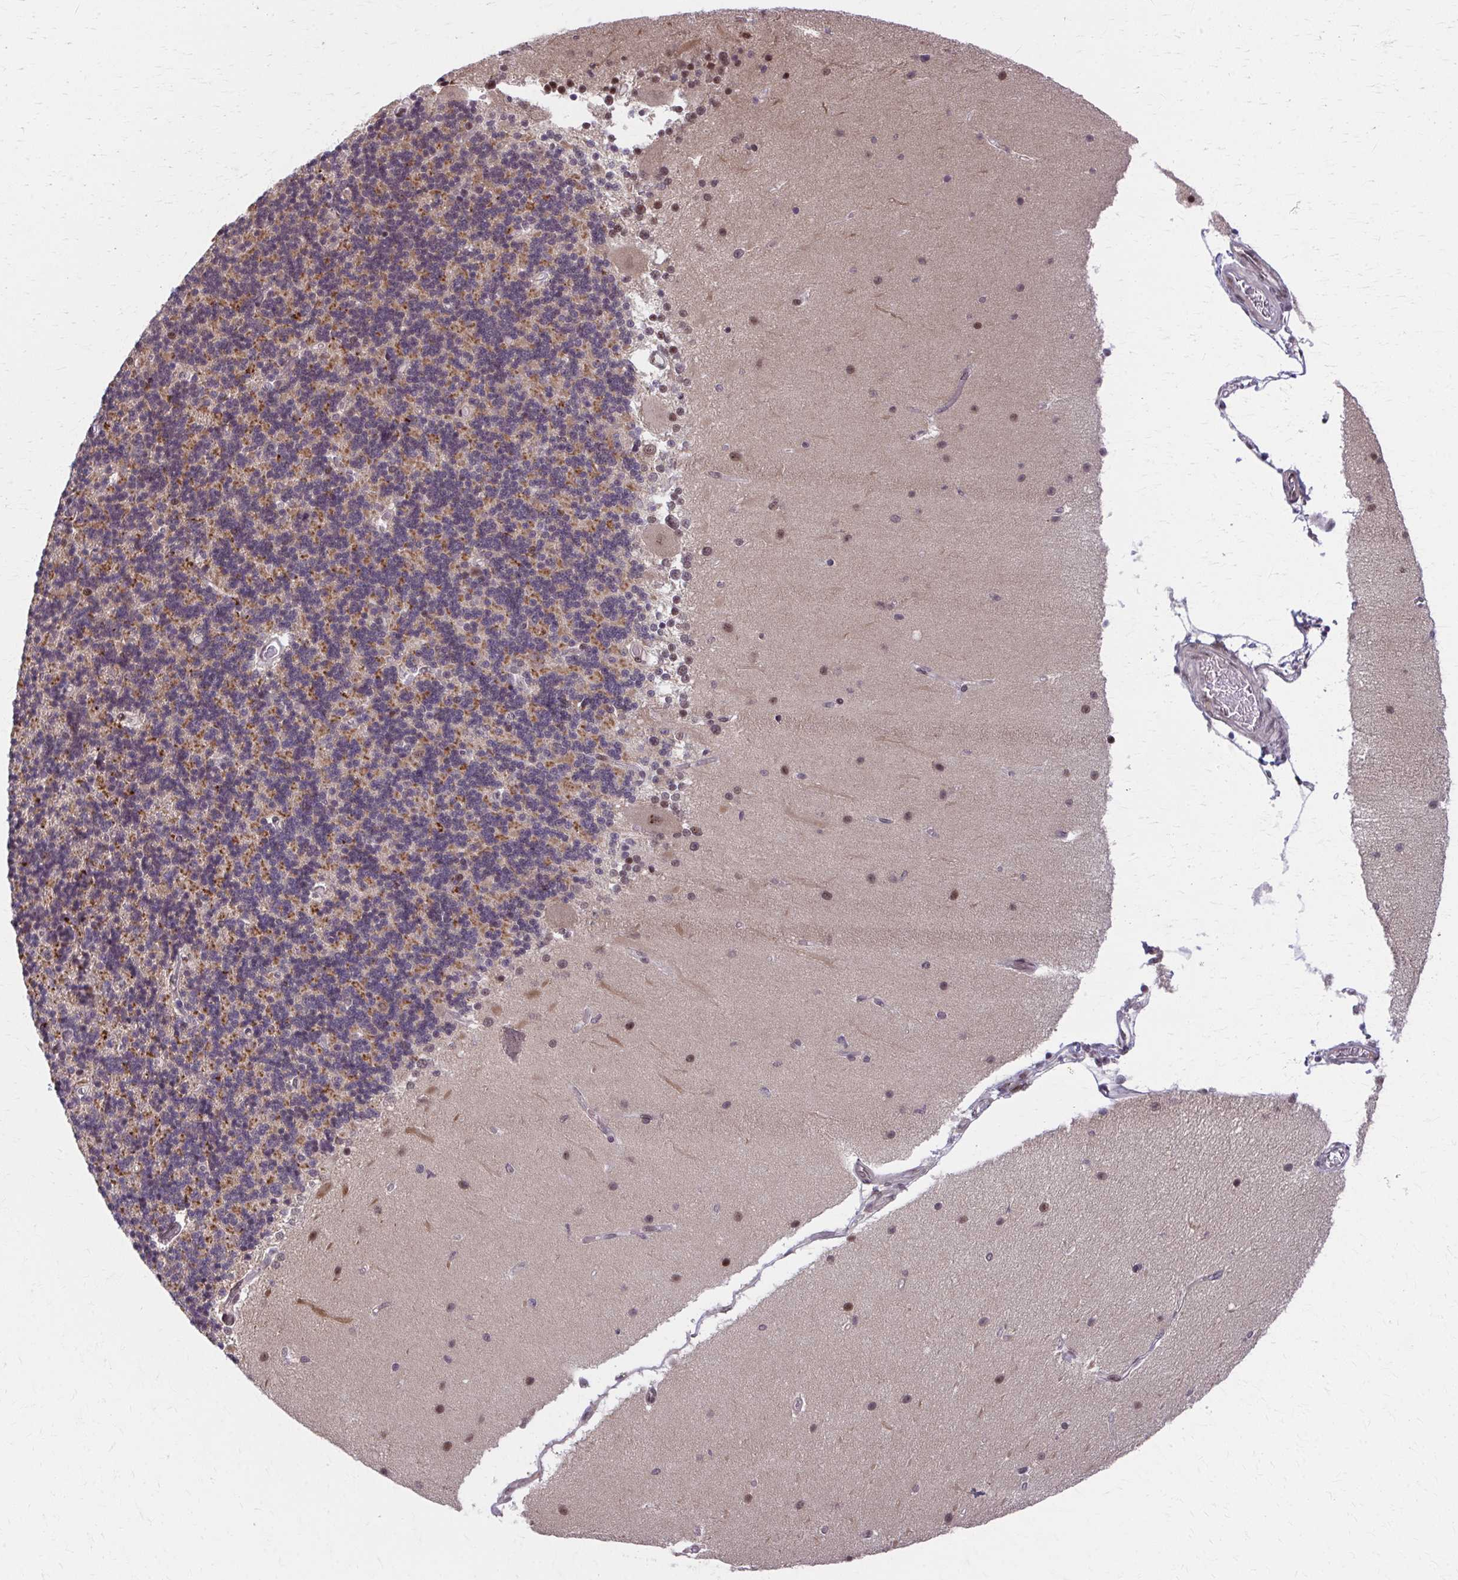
{"staining": {"intensity": "moderate", "quantity": "25%-75%", "location": "cytoplasmic/membranous"}, "tissue": "cerebellum", "cell_type": "Cells in granular layer", "image_type": "normal", "snomed": [{"axis": "morphology", "description": "Normal tissue, NOS"}, {"axis": "topography", "description": "Cerebellum"}], "caption": "High-magnification brightfield microscopy of normal cerebellum stained with DAB (3,3'-diaminobenzidine) (brown) and counterstained with hematoxylin (blue). cells in granular layer exhibit moderate cytoplasmic/membranous staining is present in approximately25%-75% of cells. (Stains: DAB in brown, nuclei in blue, Microscopy: brightfield microscopy at high magnification).", "gene": "SETBP1", "patient": {"sex": "female", "age": 54}}